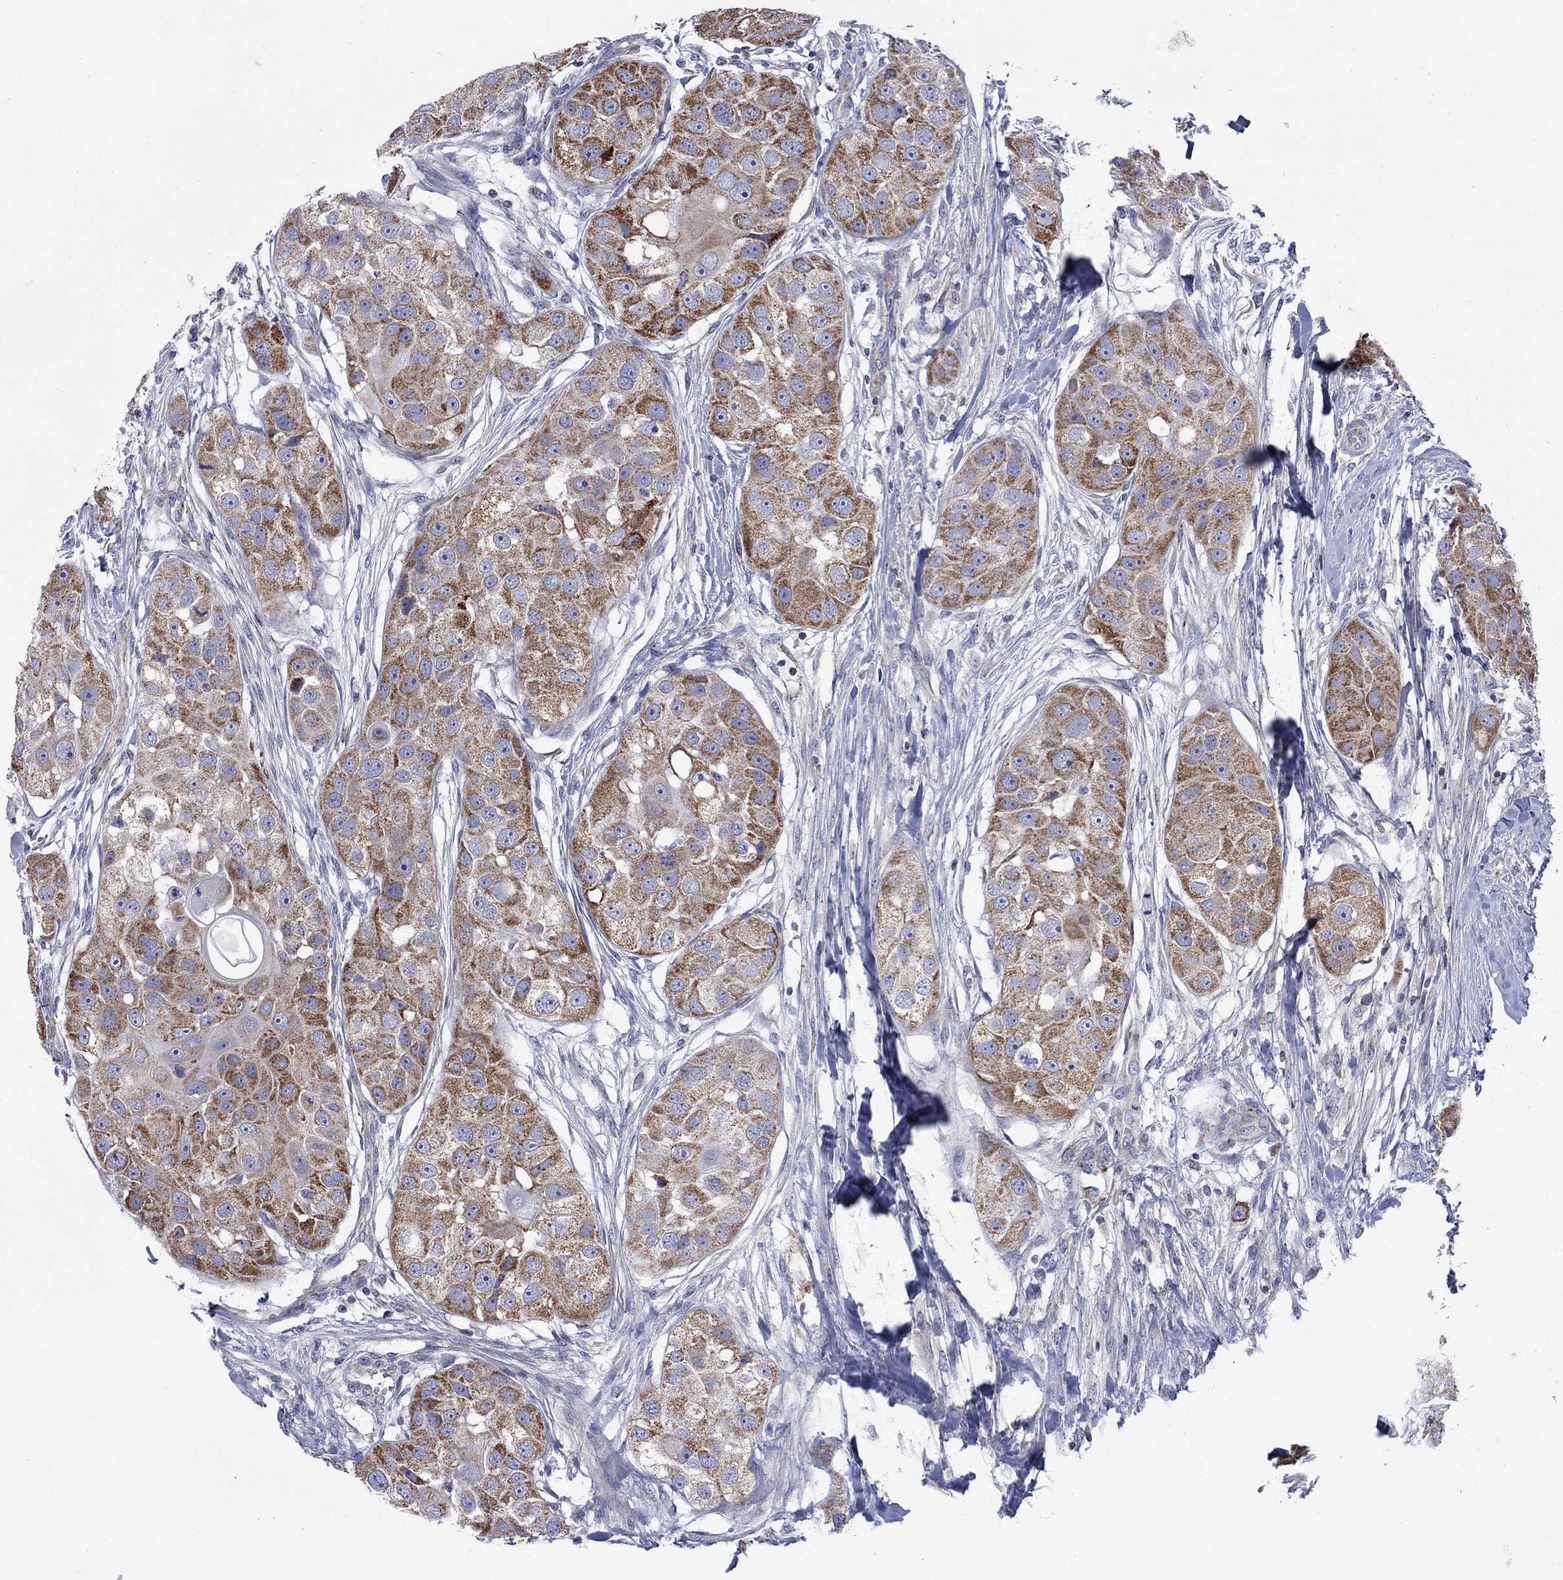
{"staining": {"intensity": "strong", "quantity": "25%-75%", "location": "cytoplasmic/membranous"}, "tissue": "head and neck cancer", "cell_type": "Tumor cells", "image_type": "cancer", "snomed": [{"axis": "morphology", "description": "Normal tissue, NOS"}, {"axis": "morphology", "description": "Squamous cell carcinoma, NOS"}, {"axis": "topography", "description": "Skeletal muscle"}, {"axis": "topography", "description": "Head-Neck"}], "caption": "Strong cytoplasmic/membranous positivity for a protein is appreciated in approximately 25%-75% of tumor cells of squamous cell carcinoma (head and neck) using immunohistochemistry.", "gene": "CISD1", "patient": {"sex": "male", "age": 51}}